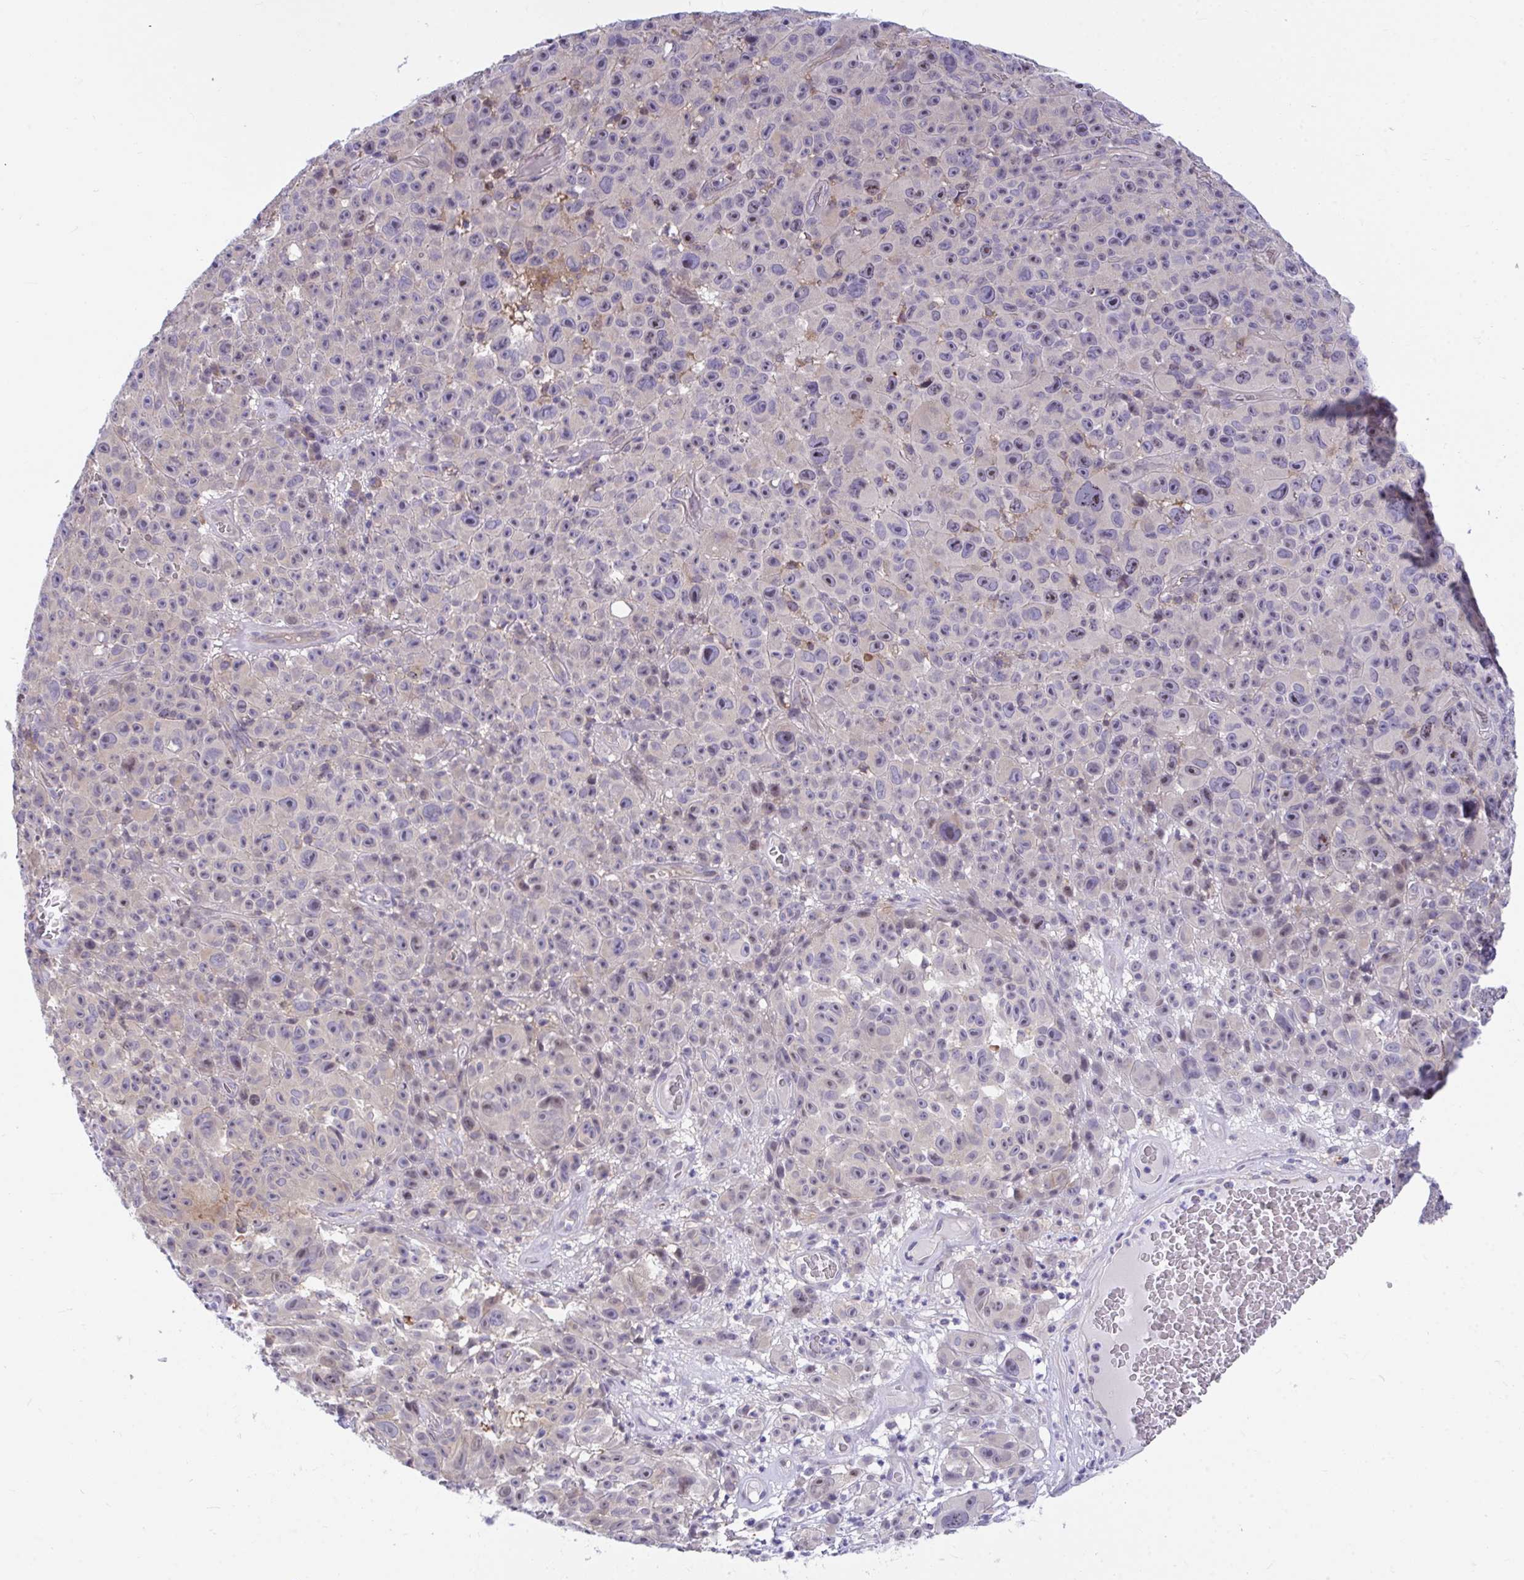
{"staining": {"intensity": "weak", "quantity": "<25%", "location": "nuclear"}, "tissue": "melanoma", "cell_type": "Tumor cells", "image_type": "cancer", "snomed": [{"axis": "morphology", "description": "Malignant melanoma, NOS"}, {"axis": "topography", "description": "Skin"}], "caption": "Malignant melanoma stained for a protein using immunohistochemistry shows no positivity tumor cells.", "gene": "CENPQ", "patient": {"sex": "female", "age": 82}}